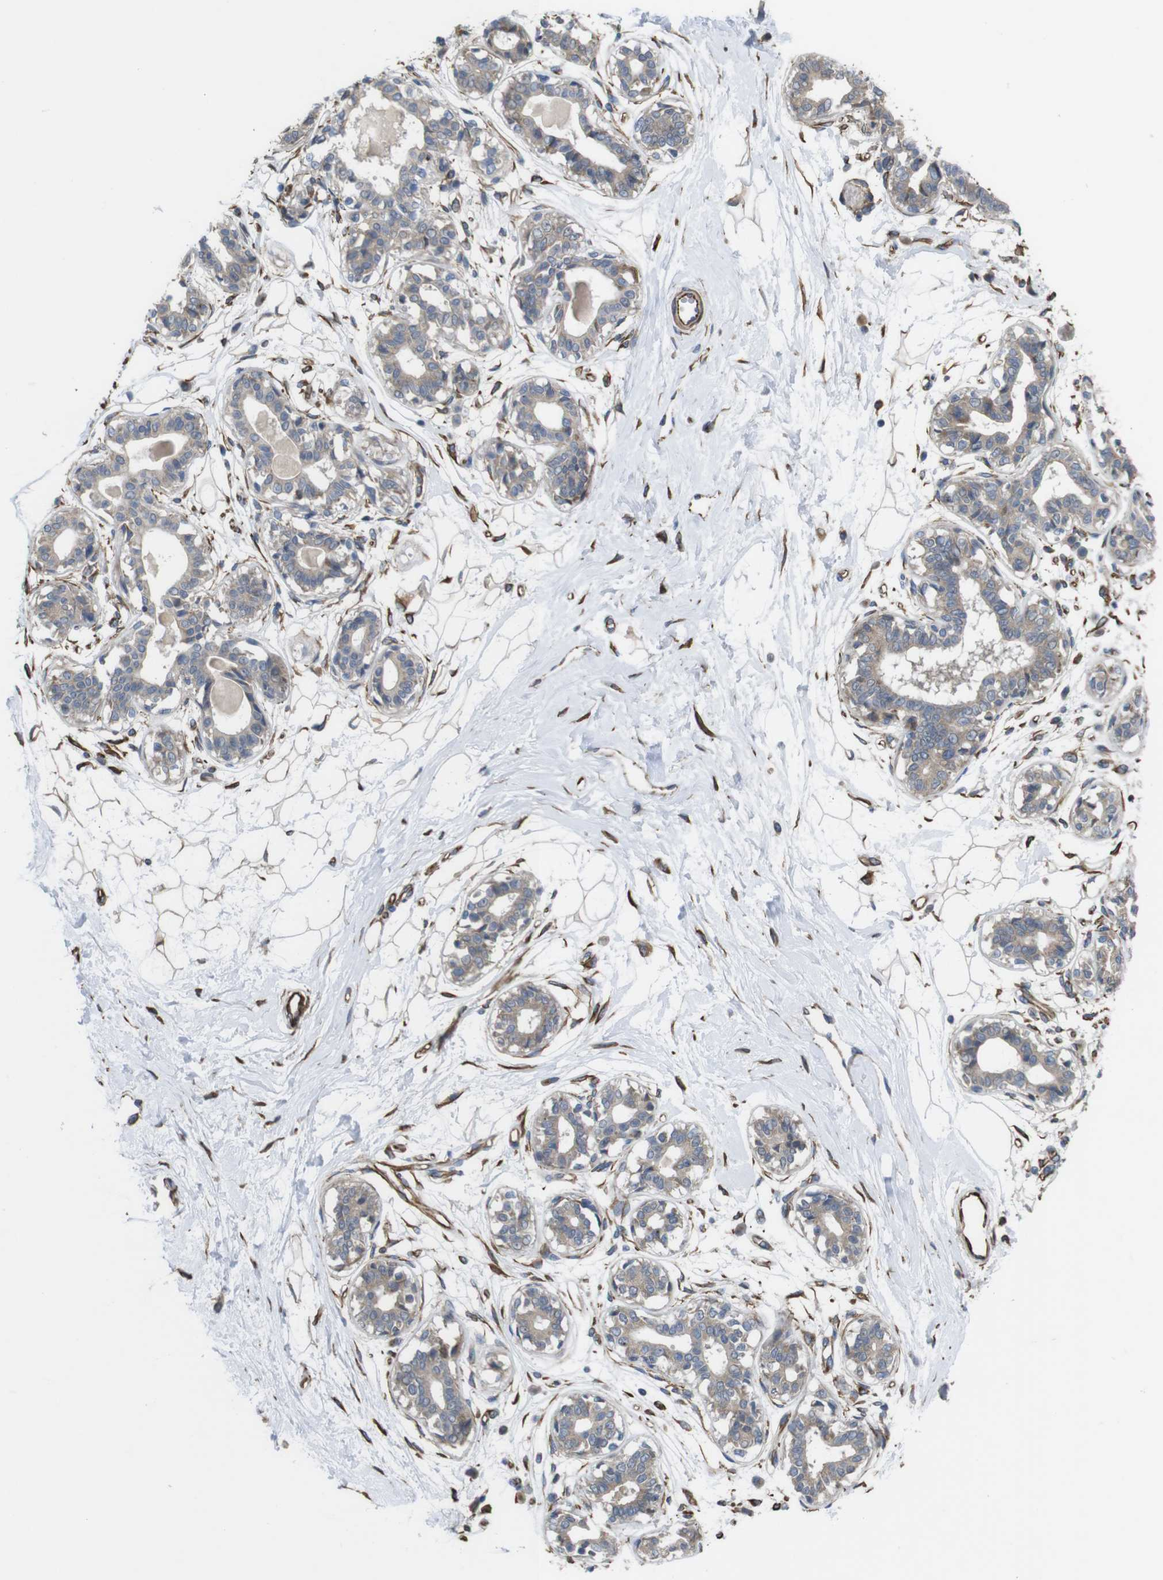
{"staining": {"intensity": "negative", "quantity": "none", "location": "none"}, "tissue": "breast", "cell_type": "Adipocytes", "image_type": "normal", "snomed": [{"axis": "morphology", "description": "Normal tissue, NOS"}, {"axis": "topography", "description": "Breast"}], "caption": "Adipocytes show no significant protein staining in benign breast. The staining is performed using DAB brown chromogen with nuclei counter-stained in using hematoxylin.", "gene": "POMK", "patient": {"sex": "female", "age": 45}}